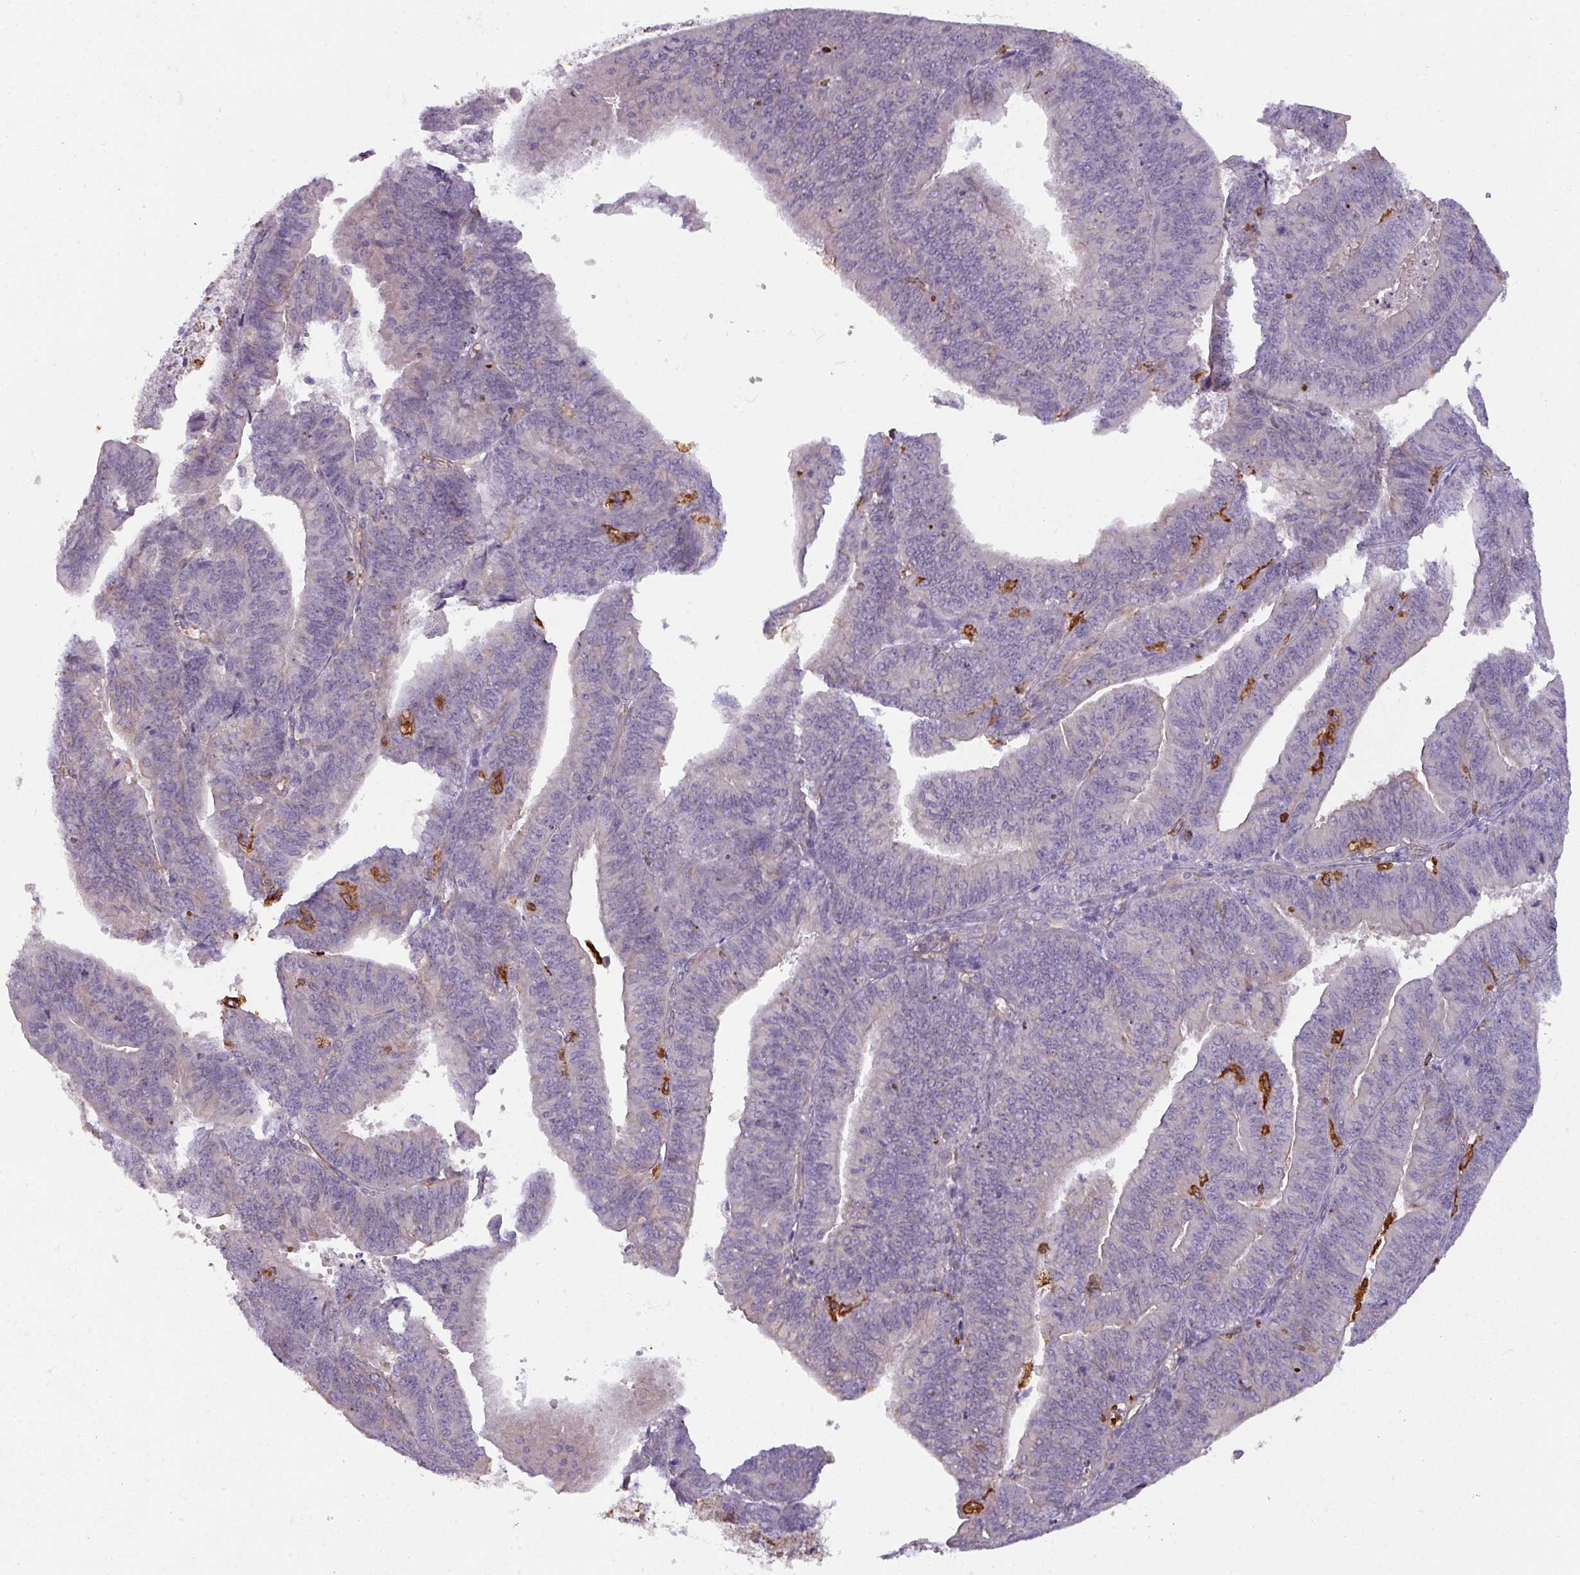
{"staining": {"intensity": "strong", "quantity": "<25%", "location": "cytoplasmic/membranous"}, "tissue": "endometrial cancer", "cell_type": "Tumor cells", "image_type": "cancer", "snomed": [{"axis": "morphology", "description": "Adenocarcinoma, NOS"}, {"axis": "topography", "description": "Endometrium"}], "caption": "The micrograph displays a brown stain indicating the presence of a protein in the cytoplasmic/membranous of tumor cells in adenocarcinoma (endometrial).", "gene": "BUD23", "patient": {"sex": "female", "age": 73}}